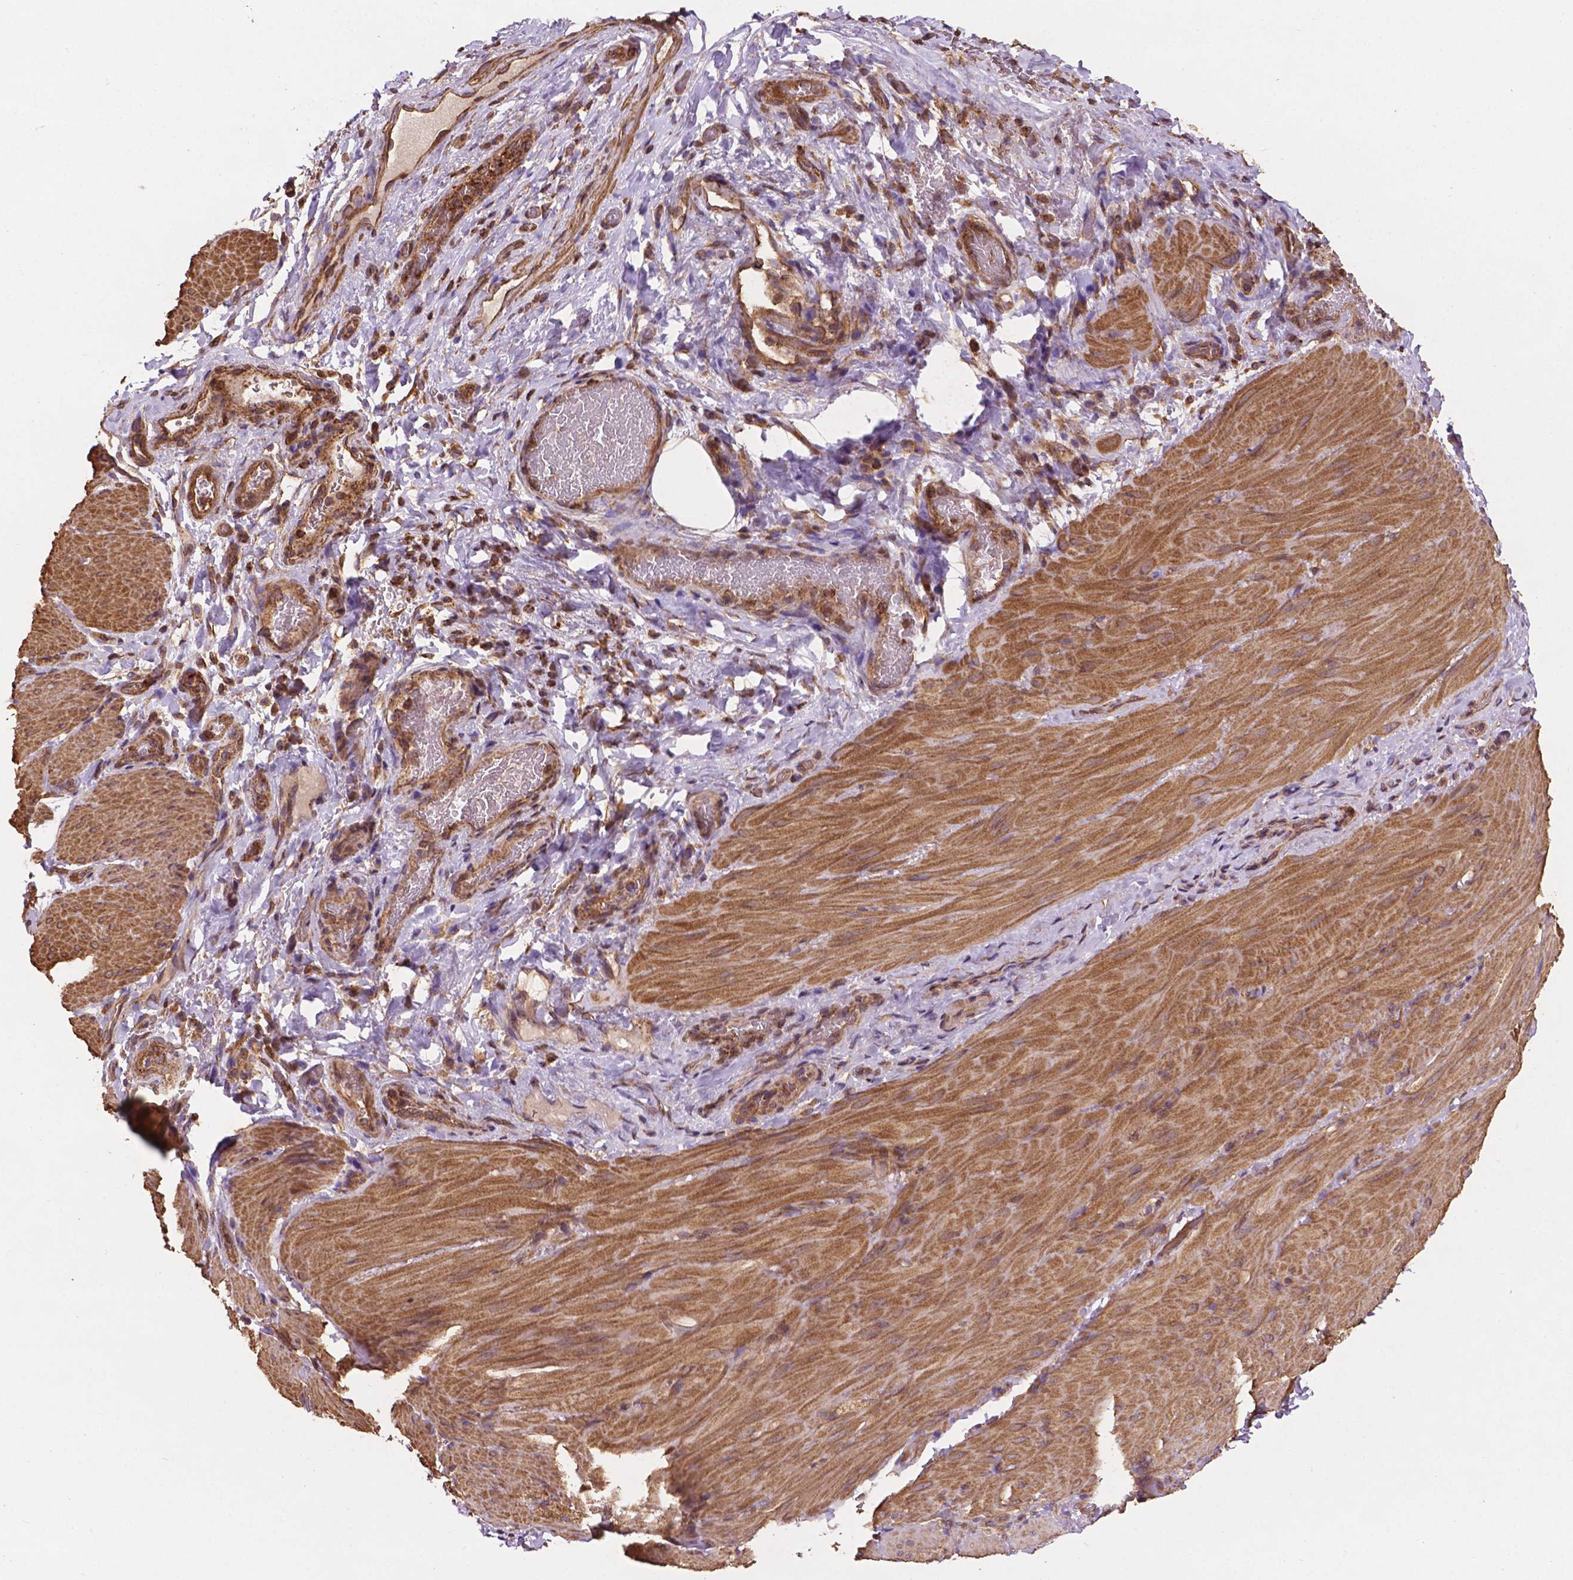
{"staining": {"intensity": "moderate", "quantity": ">75%", "location": "cytoplasmic/membranous"}, "tissue": "smooth muscle", "cell_type": "Smooth muscle cells", "image_type": "normal", "snomed": [{"axis": "morphology", "description": "Normal tissue, NOS"}, {"axis": "topography", "description": "Smooth muscle"}, {"axis": "topography", "description": "Colon"}], "caption": "Smooth muscle stained with DAB (3,3'-diaminobenzidine) IHC shows medium levels of moderate cytoplasmic/membranous positivity in about >75% of smooth muscle cells.", "gene": "CCDC71L", "patient": {"sex": "male", "age": 73}}